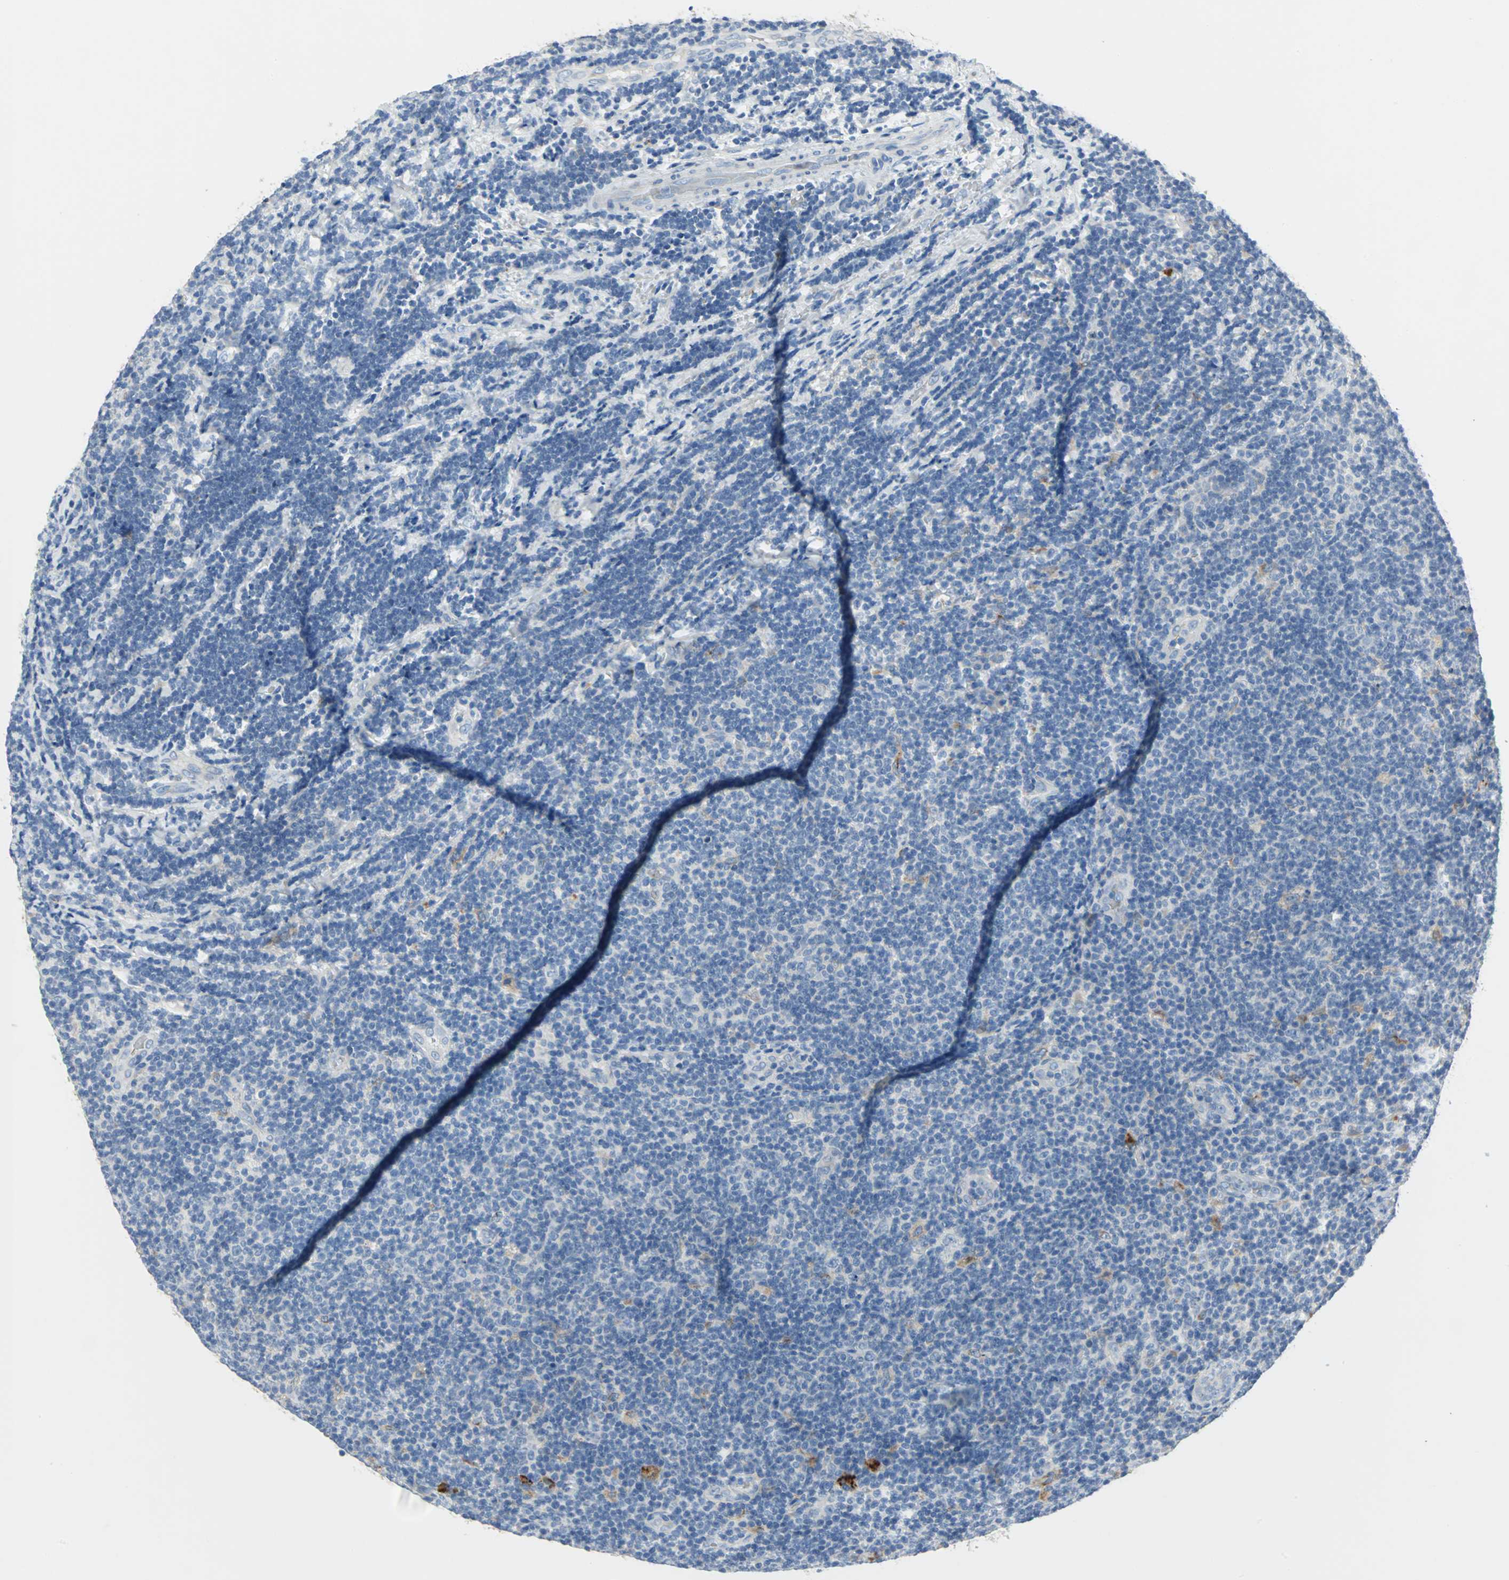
{"staining": {"intensity": "moderate", "quantity": "<25%", "location": "cytoplasmic/membranous"}, "tissue": "lymphoma", "cell_type": "Tumor cells", "image_type": "cancer", "snomed": [{"axis": "morphology", "description": "Malignant lymphoma, non-Hodgkin's type, Low grade"}, {"axis": "topography", "description": "Lymph node"}], "caption": "Human lymphoma stained with a brown dye displays moderate cytoplasmic/membranous positive staining in approximately <25% of tumor cells.", "gene": "PTGDS", "patient": {"sex": "male", "age": 83}}